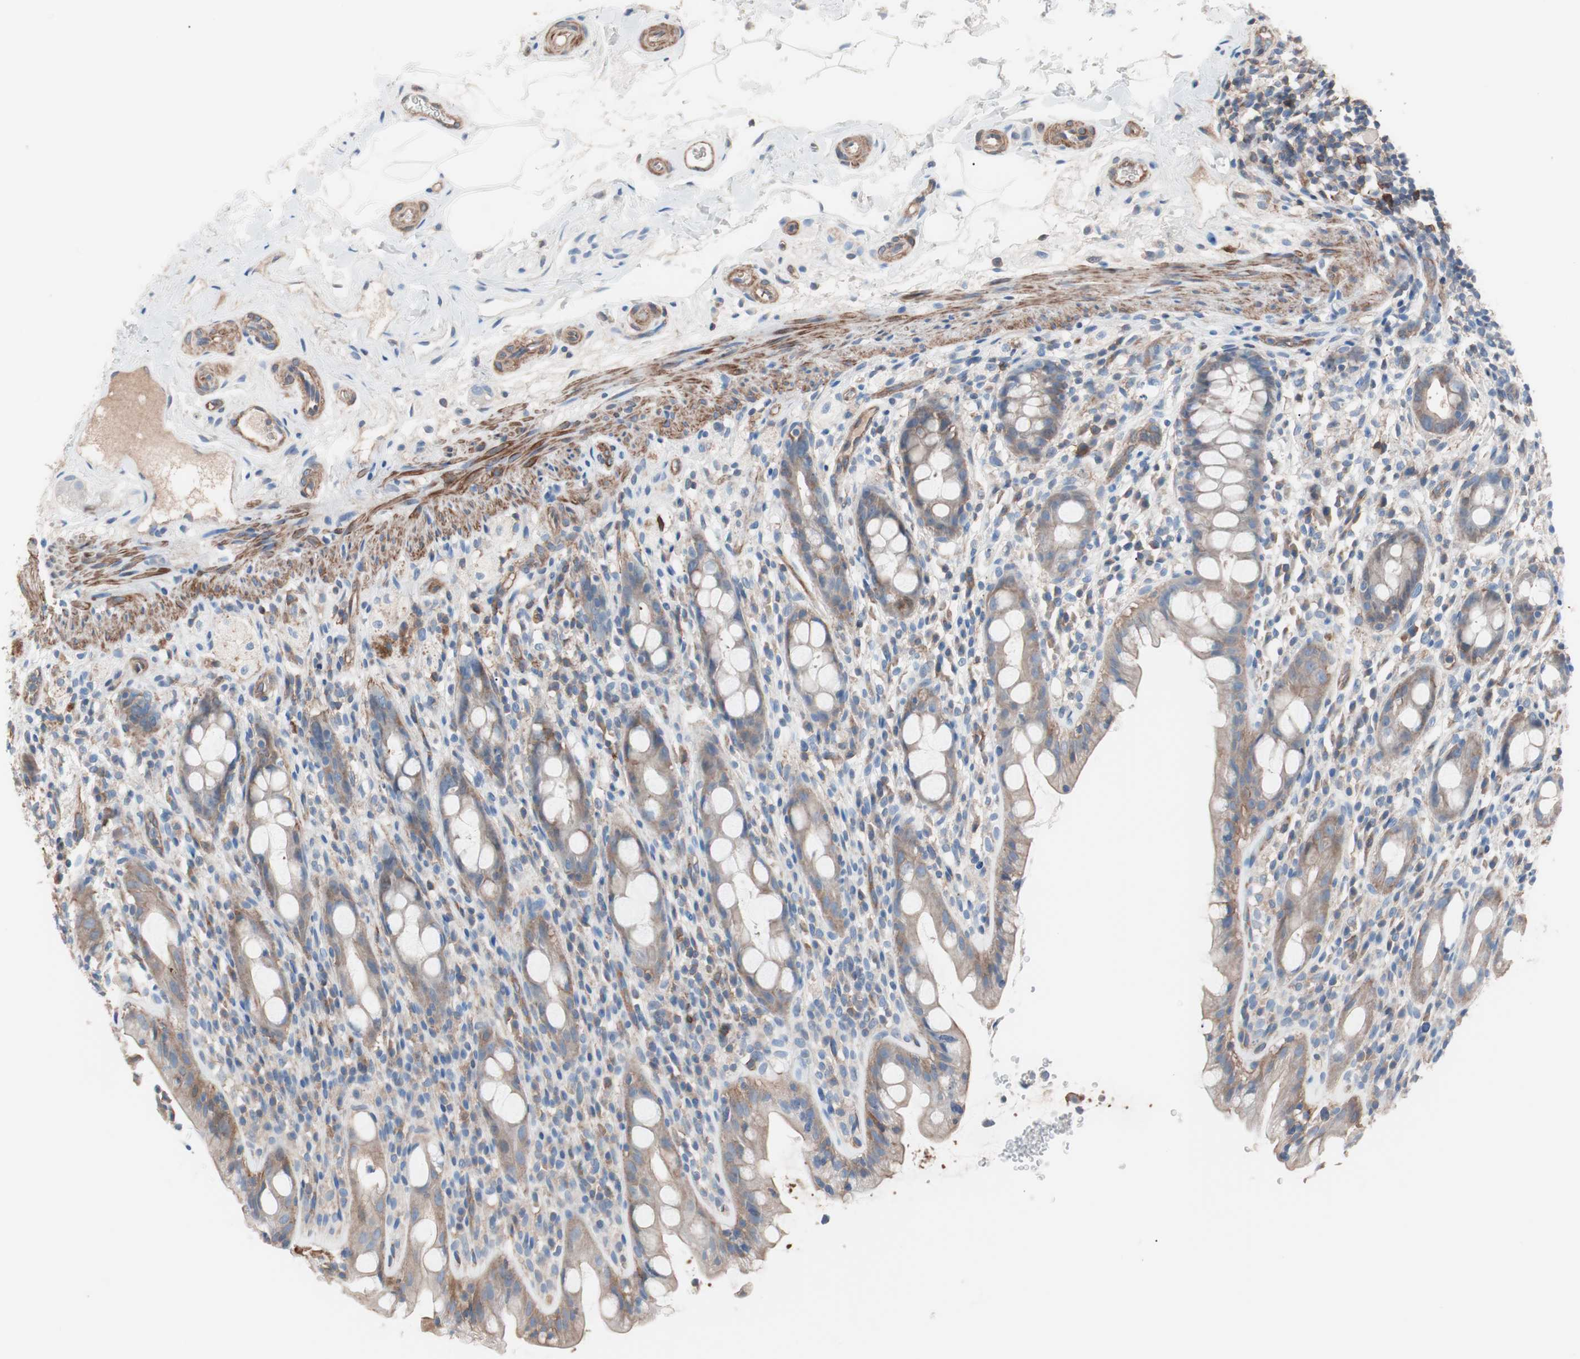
{"staining": {"intensity": "weak", "quantity": ">75%", "location": "cytoplasmic/membranous"}, "tissue": "rectum", "cell_type": "Glandular cells", "image_type": "normal", "snomed": [{"axis": "morphology", "description": "Normal tissue, NOS"}, {"axis": "topography", "description": "Rectum"}], "caption": "Immunohistochemical staining of unremarkable human rectum shows weak cytoplasmic/membranous protein positivity in about >75% of glandular cells. The protein is stained brown, and the nuclei are stained in blue (DAB (3,3'-diaminobenzidine) IHC with brightfield microscopy, high magnification).", "gene": "GPR160", "patient": {"sex": "male", "age": 44}}